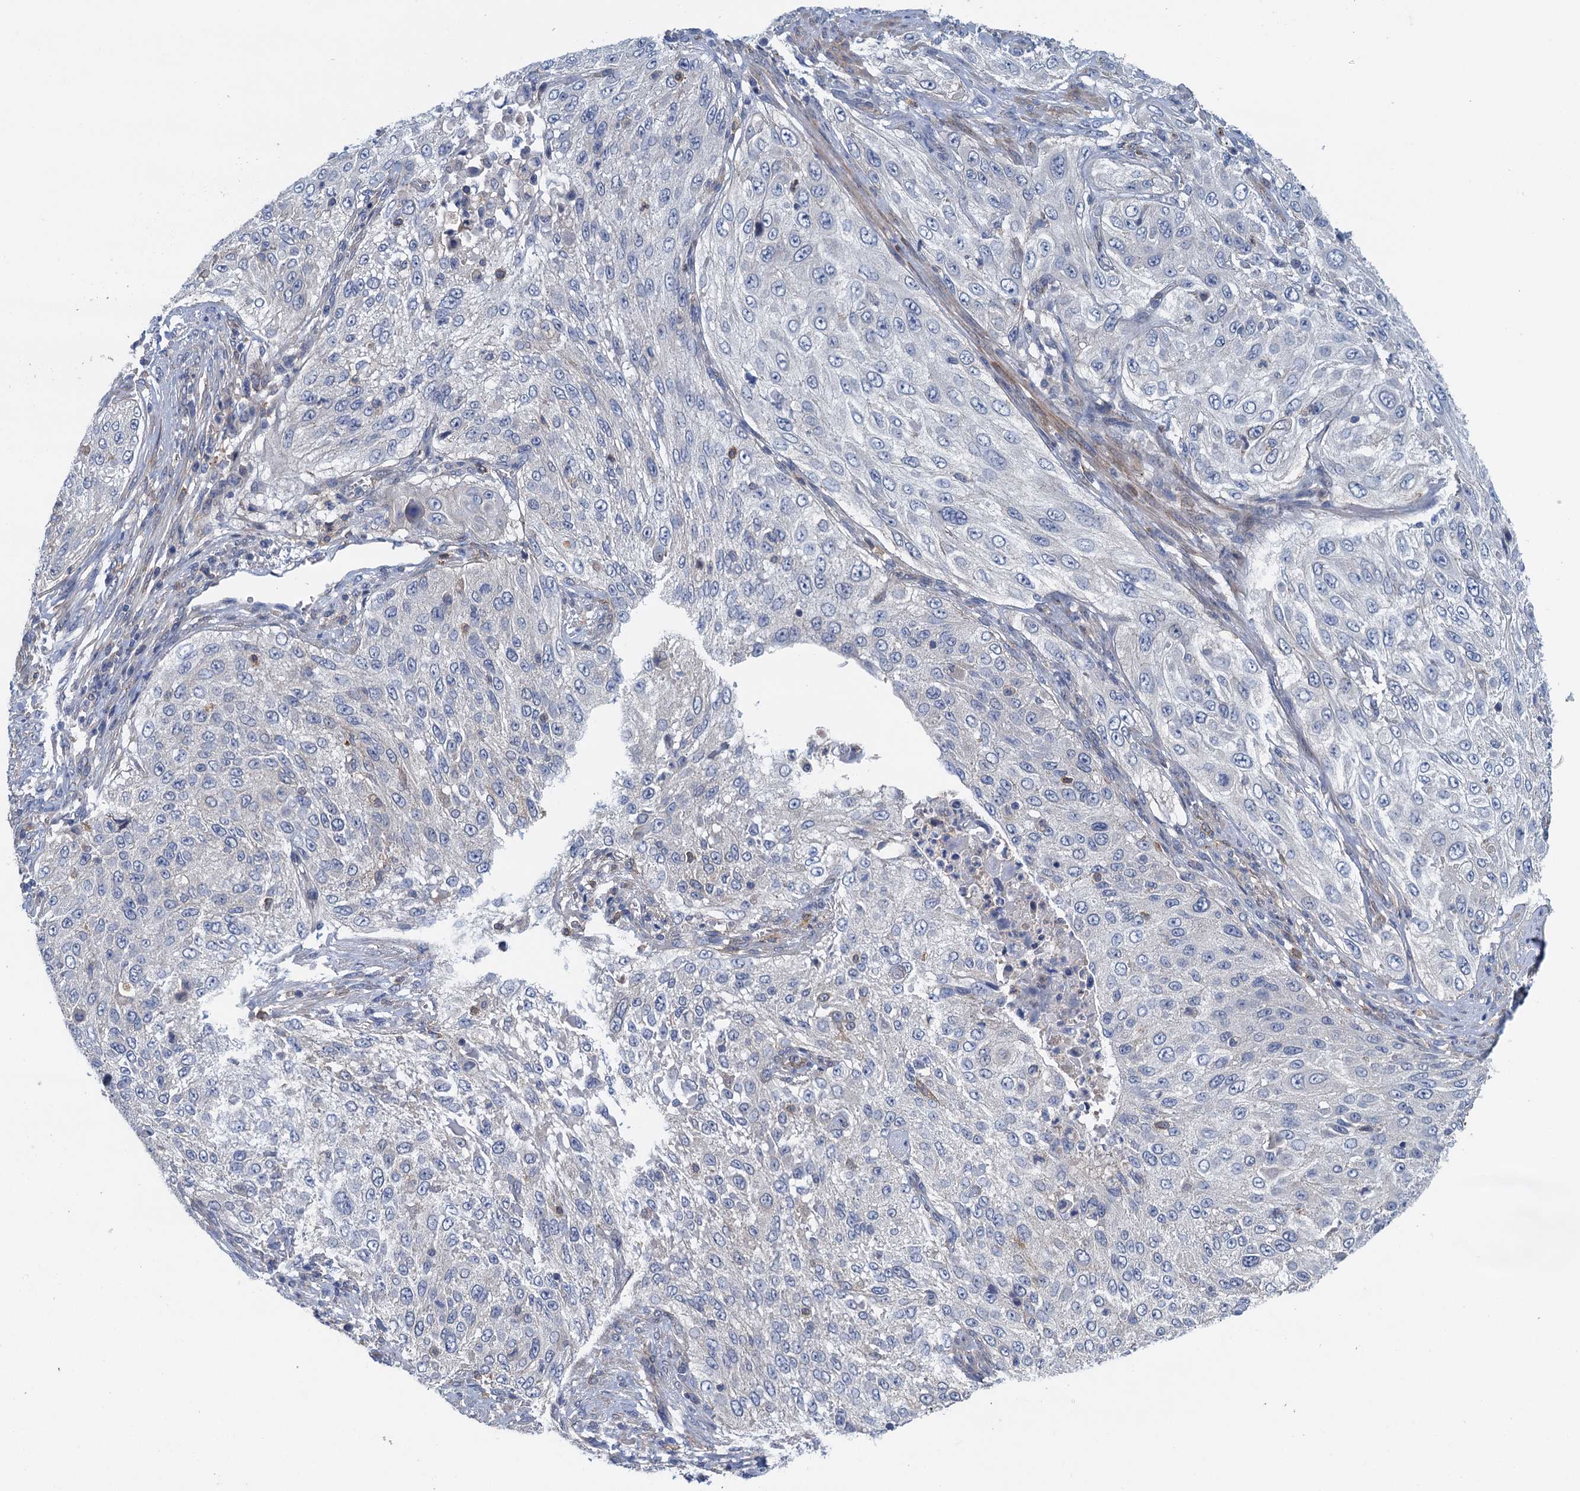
{"staining": {"intensity": "negative", "quantity": "none", "location": "none"}, "tissue": "cervical cancer", "cell_type": "Tumor cells", "image_type": "cancer", "snomed": [{"axis": "morphology", "description": "Squamous cell carcinoma, NOS"}, {"axis": "topography", "description": "Cervix"}], "caption": "Cervical squamous cell carcinoma was stained to show a protein in brown. There is no significant expression in tumor cells.", "gene": "RSAD2", "patient": {"sex": "female", "age": 42}}